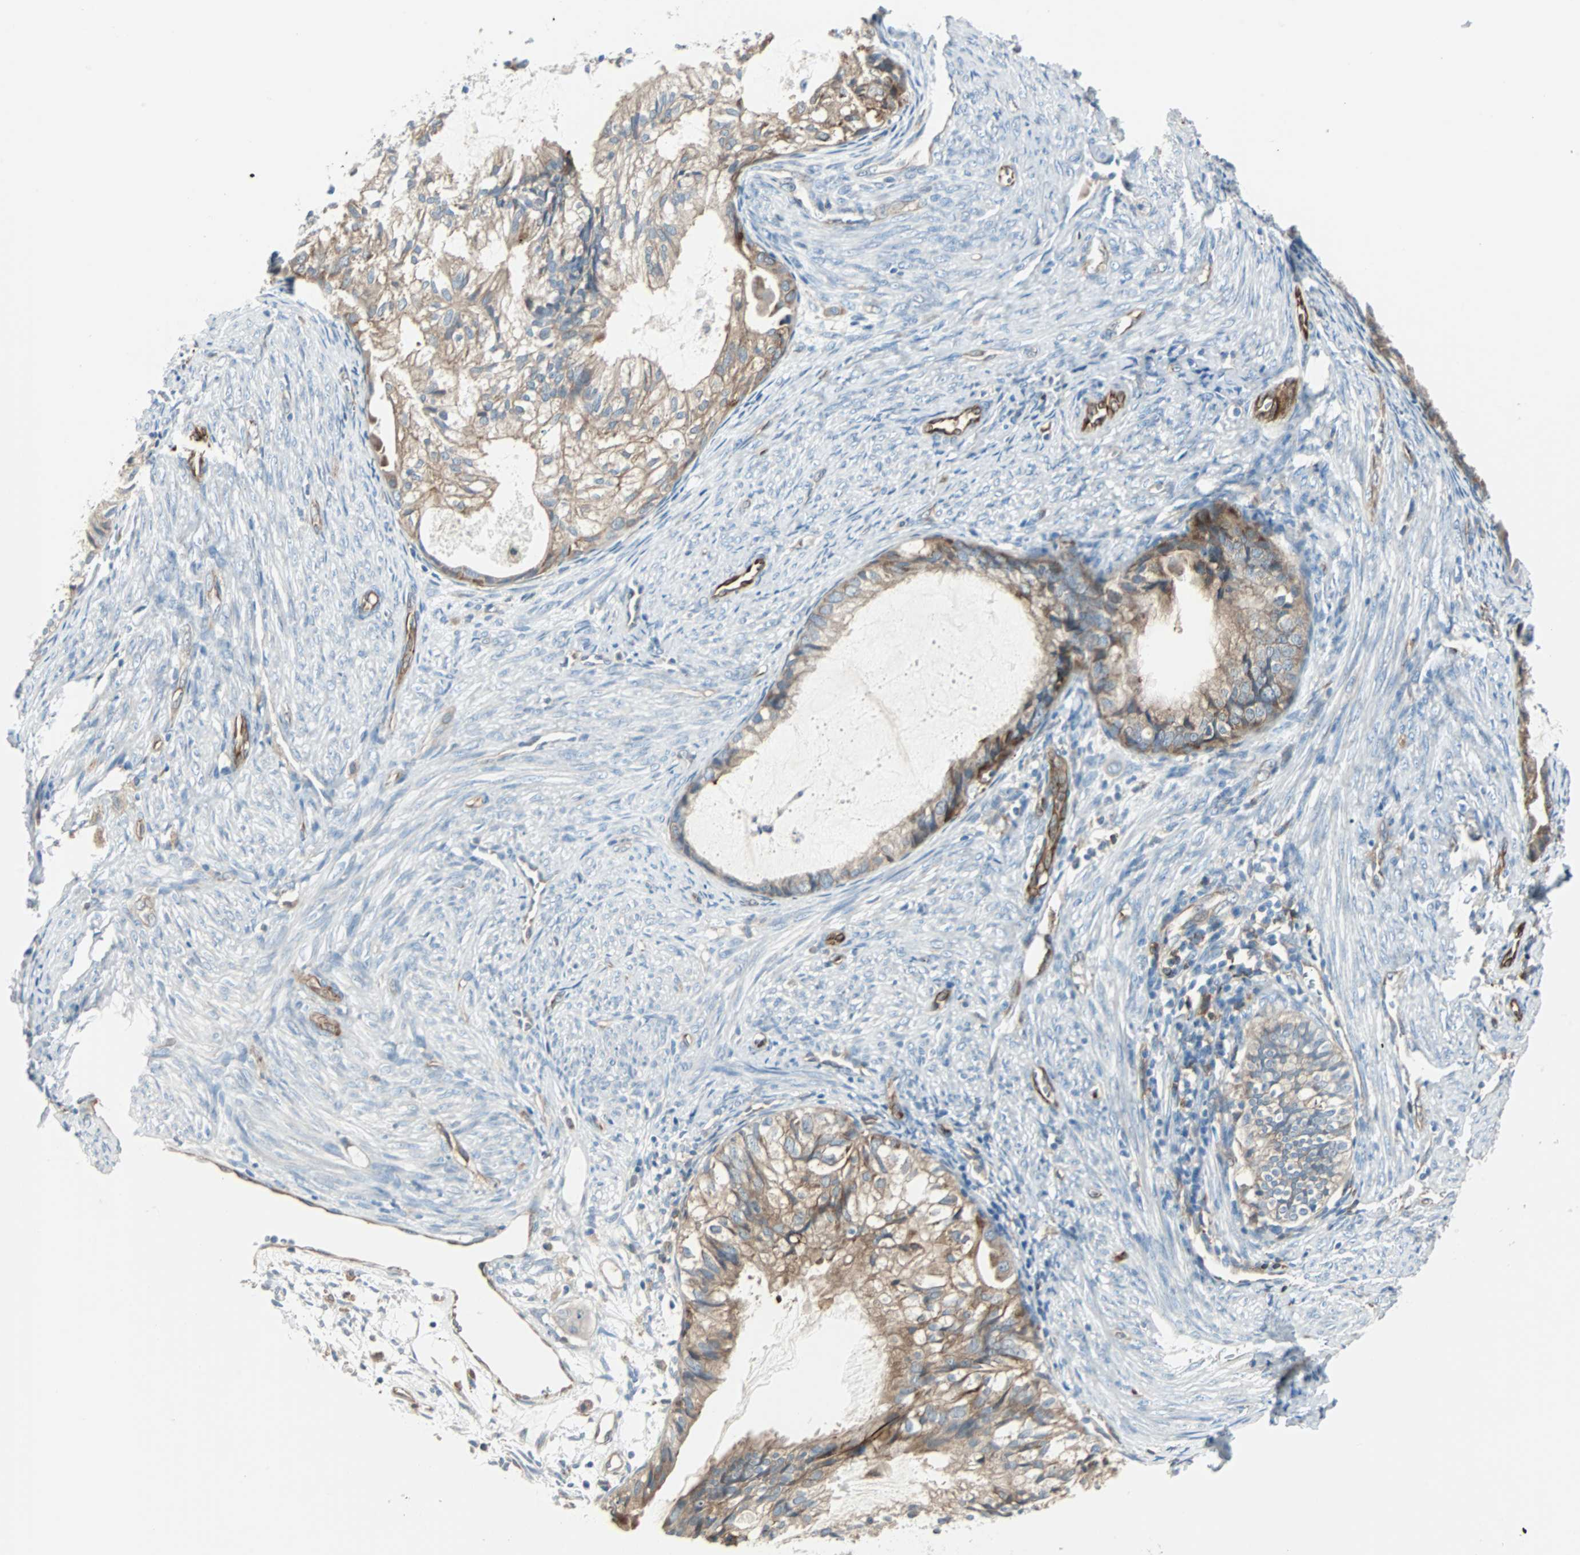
{"staining": {"intensity": "moderate", "quantity": ">75%", "location": "cytoplasmic/membranous"}, "tissue": "cervical cancer", "cell_type": "Tumor cells", "image_type": "cancer", "snomed": [{"axis": "morphology", "description": "Normal tissue, NOS"}, {"axis": "morphology", "description": "Adenocarcinoma, NOS"}, {"axis": "topography", "description": "Cervix"}, {"axis": "topography", "description": "Endometrium"}], "caption": "The histopathology image displays immunohistochemical staining of cervical cancer. There is moderate cytoplasmic/membranous expression is appreciated in approximately >75% of tumor cells.", "gene": "SWAP70", "patient": {"sex": "female", "age": 86}}